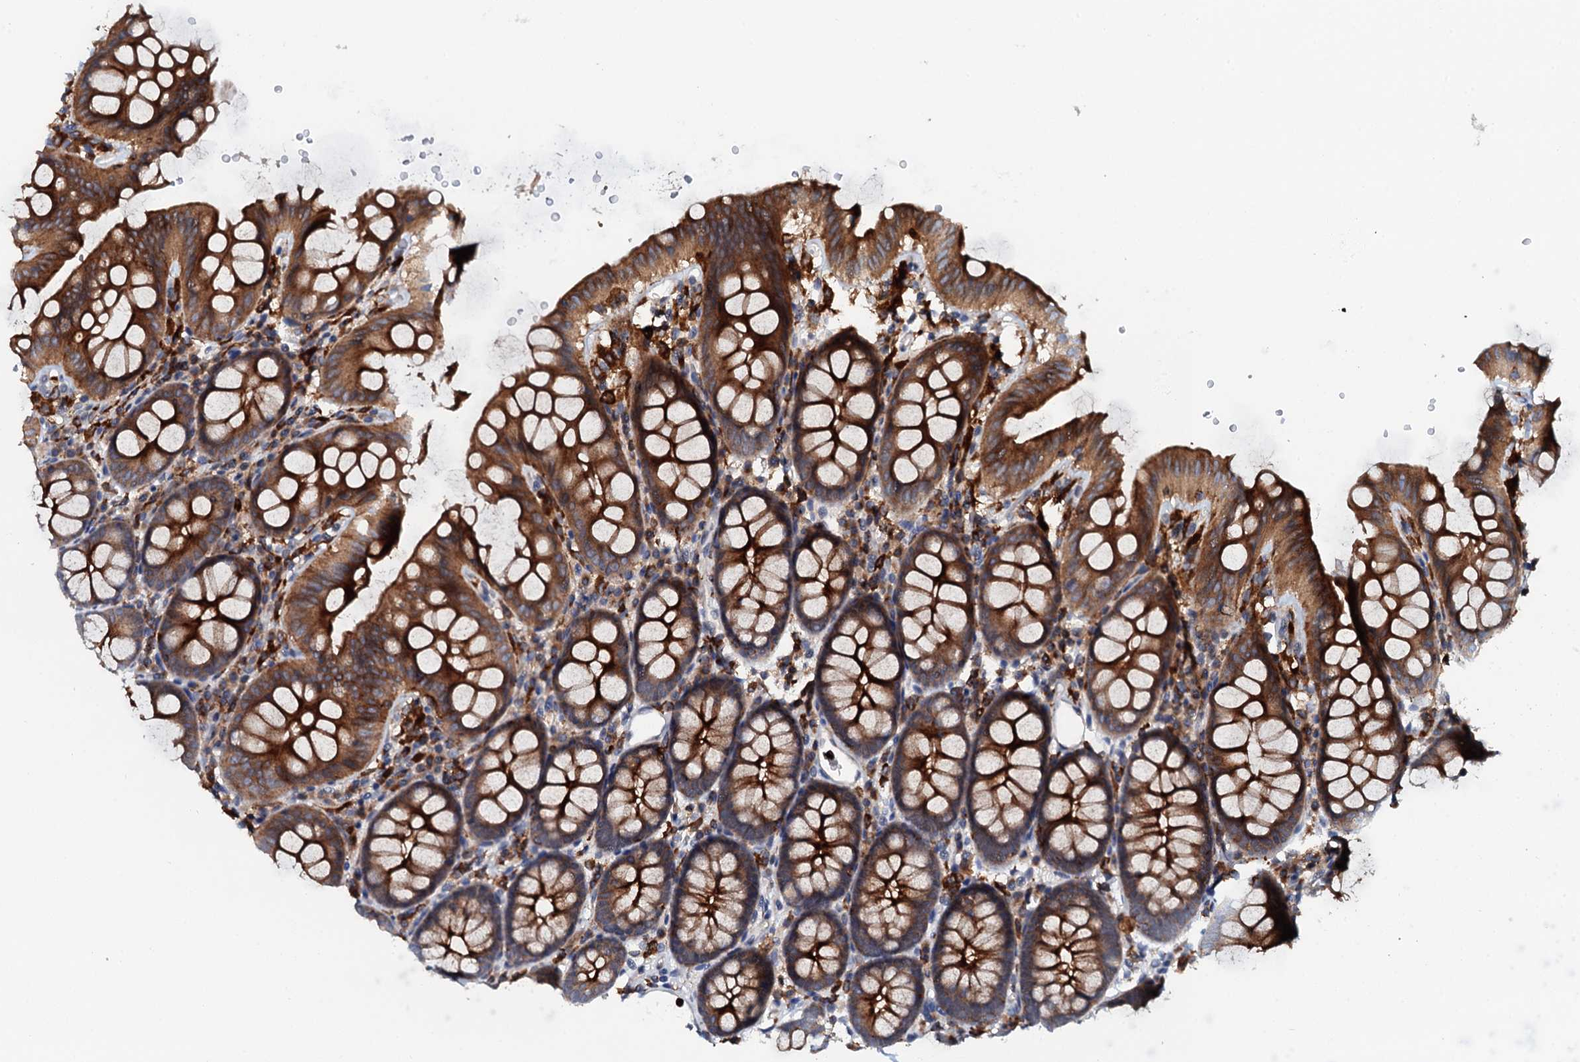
{"staining": {"intensity": "strong", "quantity": ">75%", "location": "cytoplasmic/membranous"}, "tissue": "colon", "cell_type": "Glandular cells", "image_type": "normal", "snomed": [{"axis": "morphology", "description": "Normal tissue, NOS"}, {"axis": "topography", "description": "Colon"}], "caption": "This photomicrograph exhibits normal colon stained with IHC to label a protein in brown. The cytoplasmic/membranous of glandular cells show strong positivity for the protein. Nuclei are counter-stained blue.", "gene": "VAMP8", "patient": {"sex": "male", "age": 75}}